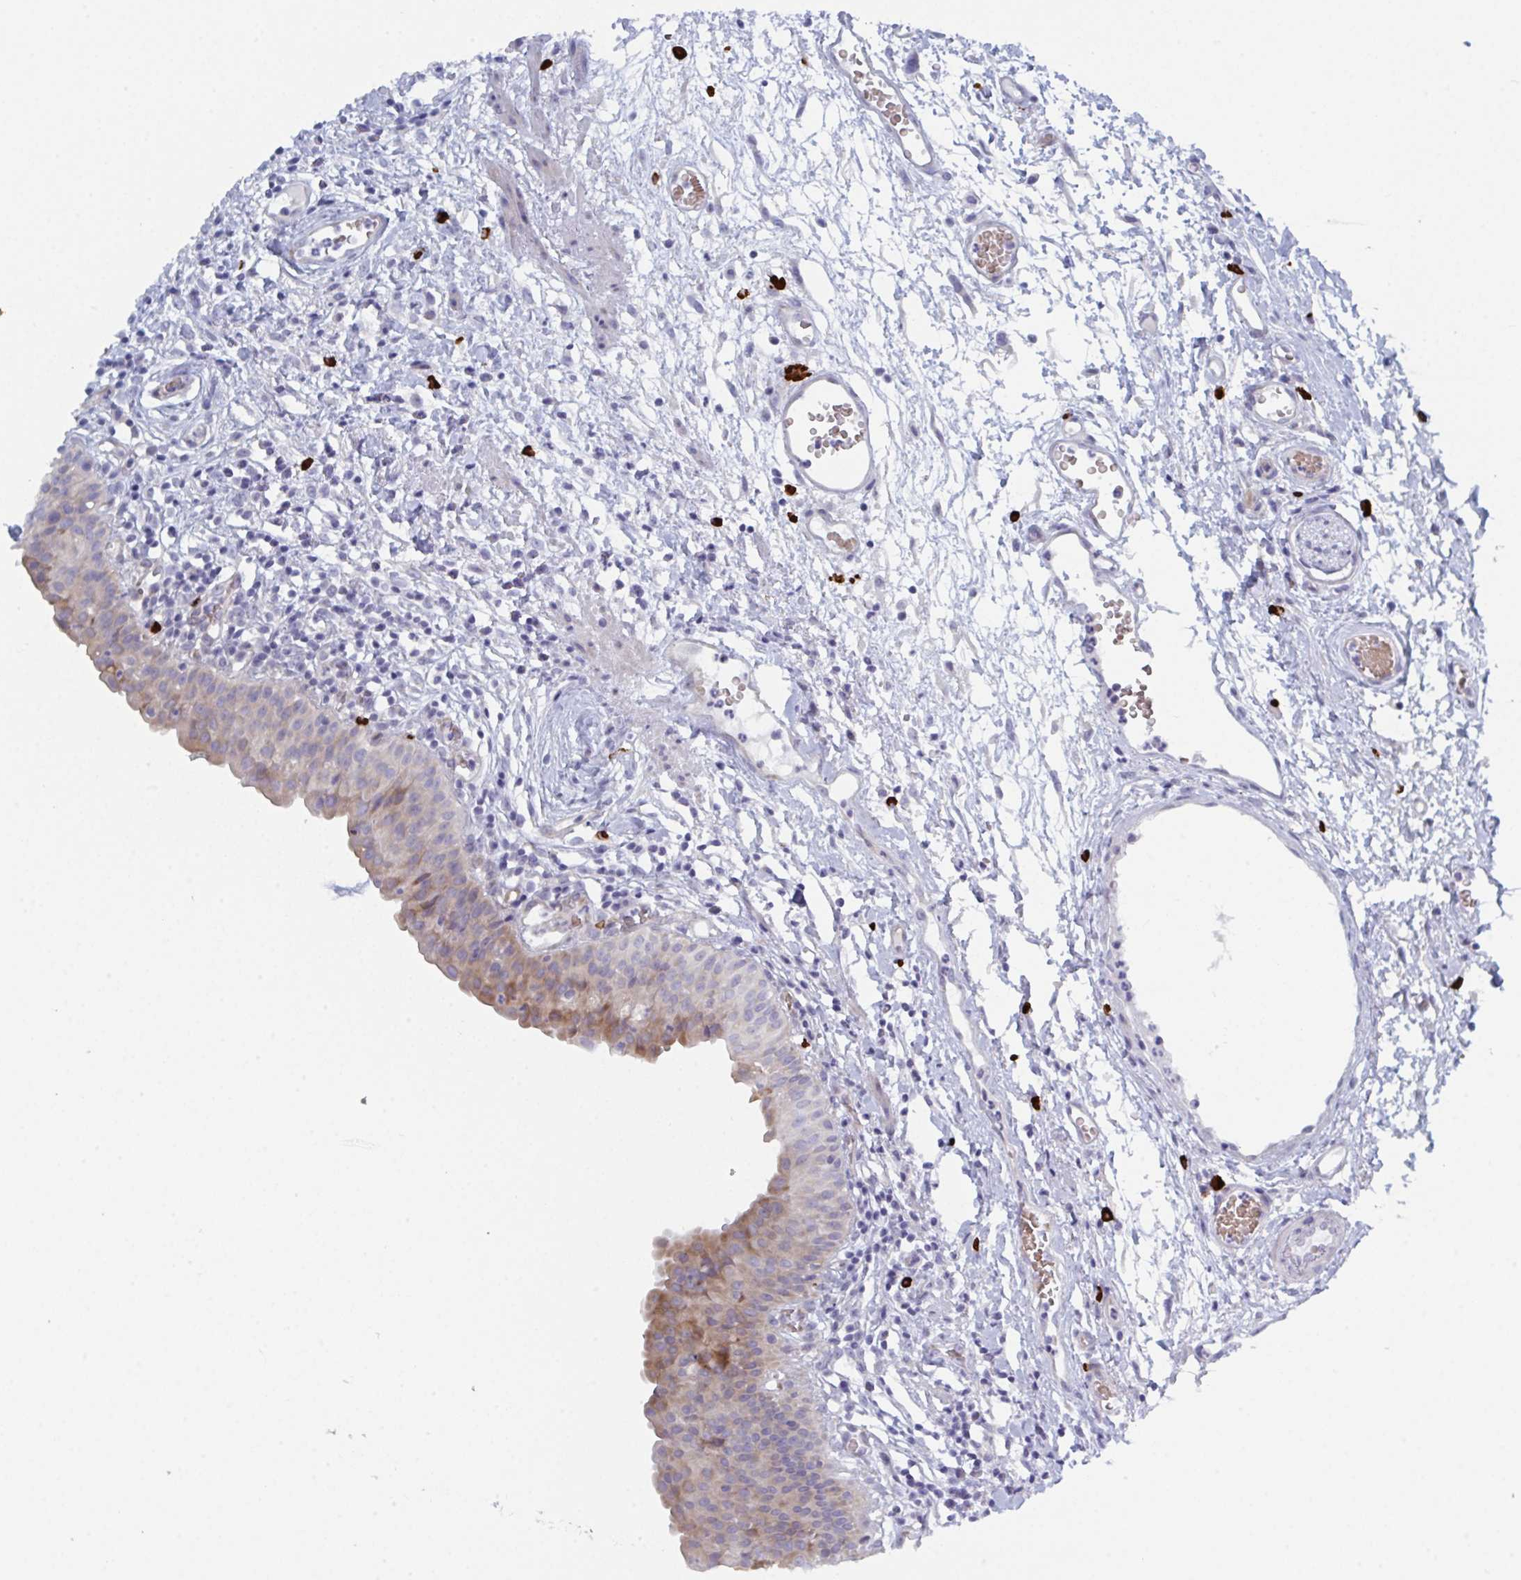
{"staining": {"intensity": "moderate", "quantity": "25%-75%", "location": "cytoplasmic/membranous"}, "tissue": "urinary bladder", "cell_type": "Urothelial cells", "image_type": "normal", "snomed": [{"axis": "morphology", "description": "Normal tissue, NOS"}, {"axis": "morphology", "description": "Inflammation, NOS"}, {"axis": "topography", "description": "Urinary bladder"}], "caption": "This is a histology image of immunohistochemistry (IHC) staining of normal urinary bladder, which shows moderate staining in the cytoplasmic/membranous of urothelial cells.", "gene": "ZNF684", "patient": {"sex": "male", "age": 57}}